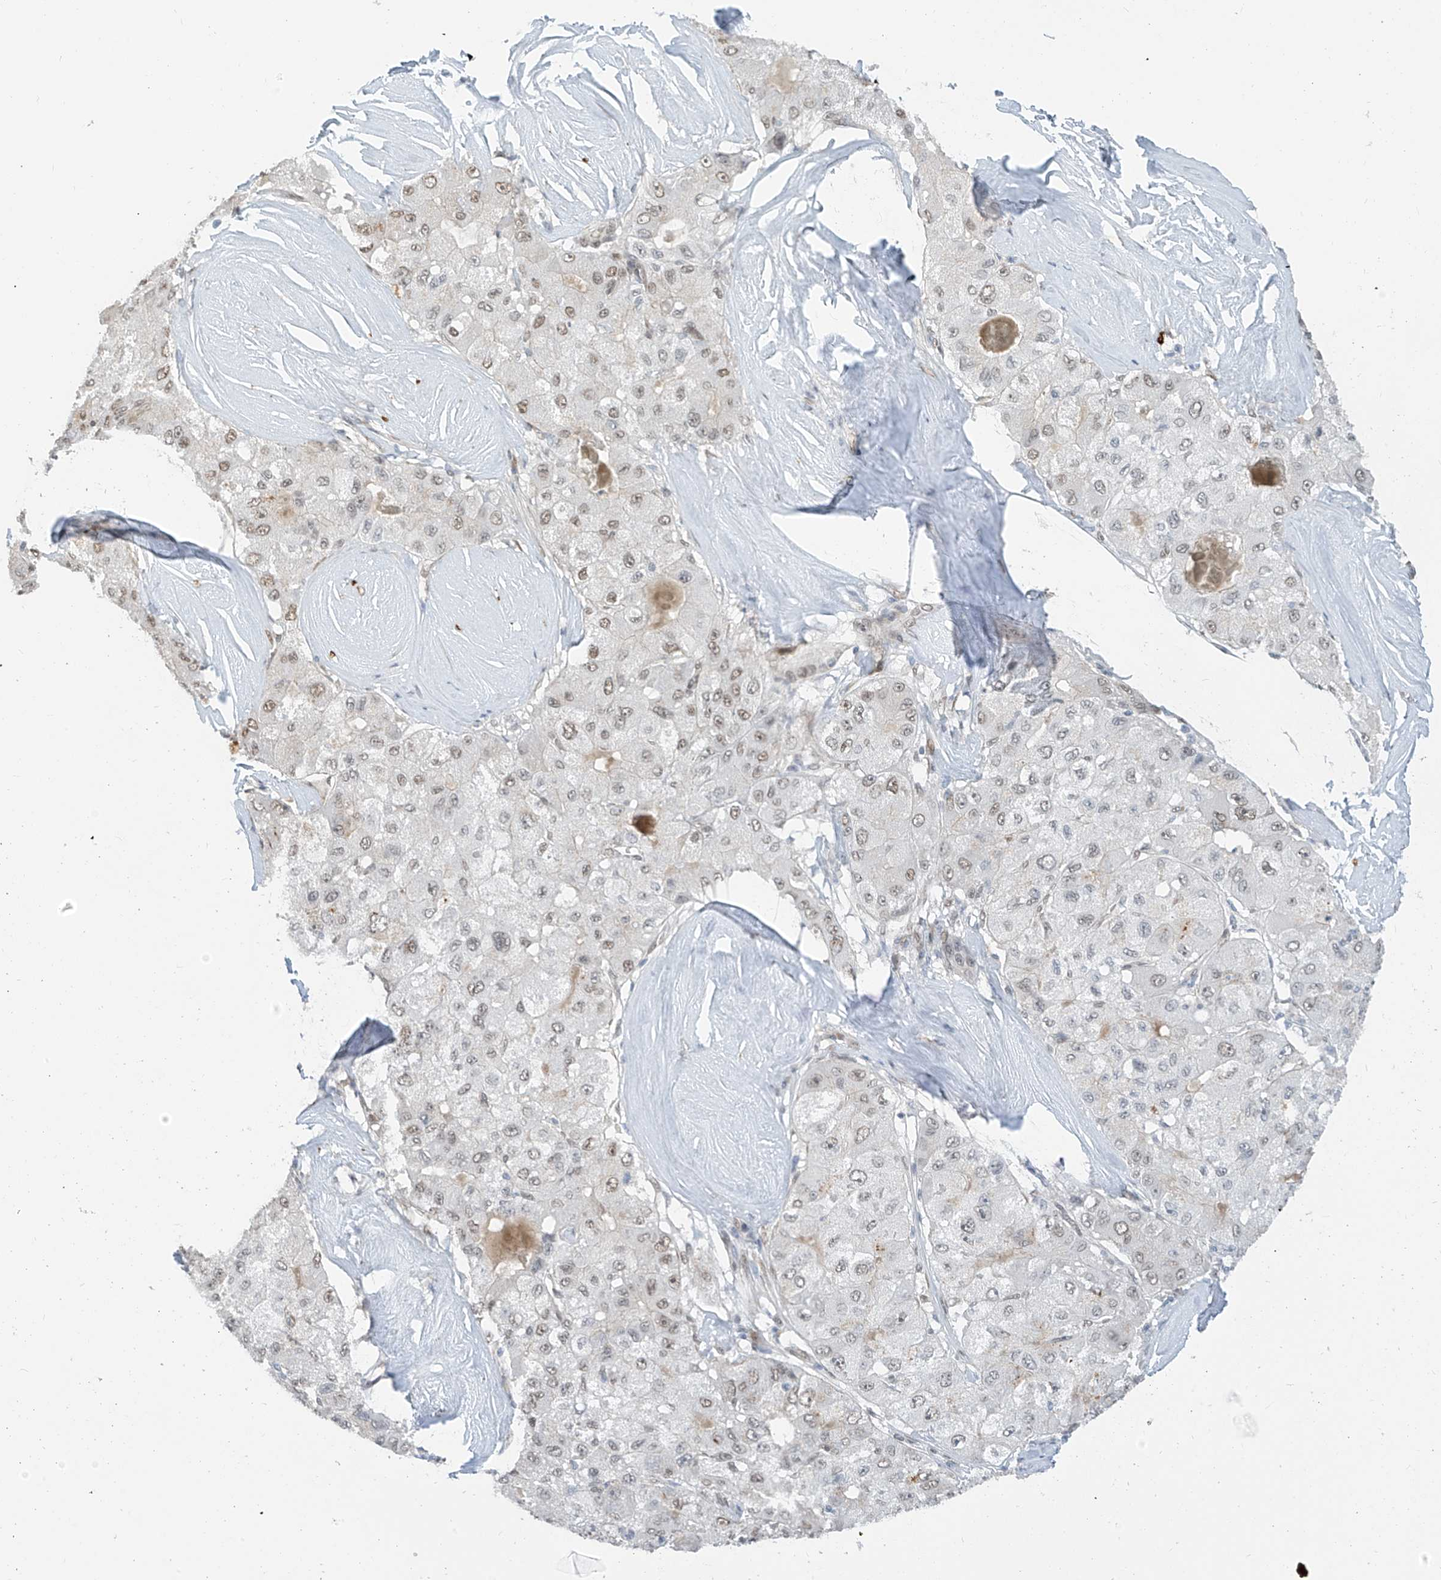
{"staining": {"intensity": "weak", "quantity": ">75%", "location": "nuclear"}, "tissue": "liver cancer", "cell_type": "Tumor cells", "image_type": "cancer", "snomed": [{"axis": "morphology", "description": "Carcinoma, Hepatocellular, NOS"}, {"axis": "topography", "description": "Liver"}], "caption": "Protein positivity by immunohistochemistry (IHC) displays weak nuclear expression in approximately >75% of tumor cells in liver hepatocellular carcinoma. (brown staining indicates protein expression, while blue staining denotes nuclei).", "gene": "MCM9", "patient": {"sex": "male", "age": 80}}